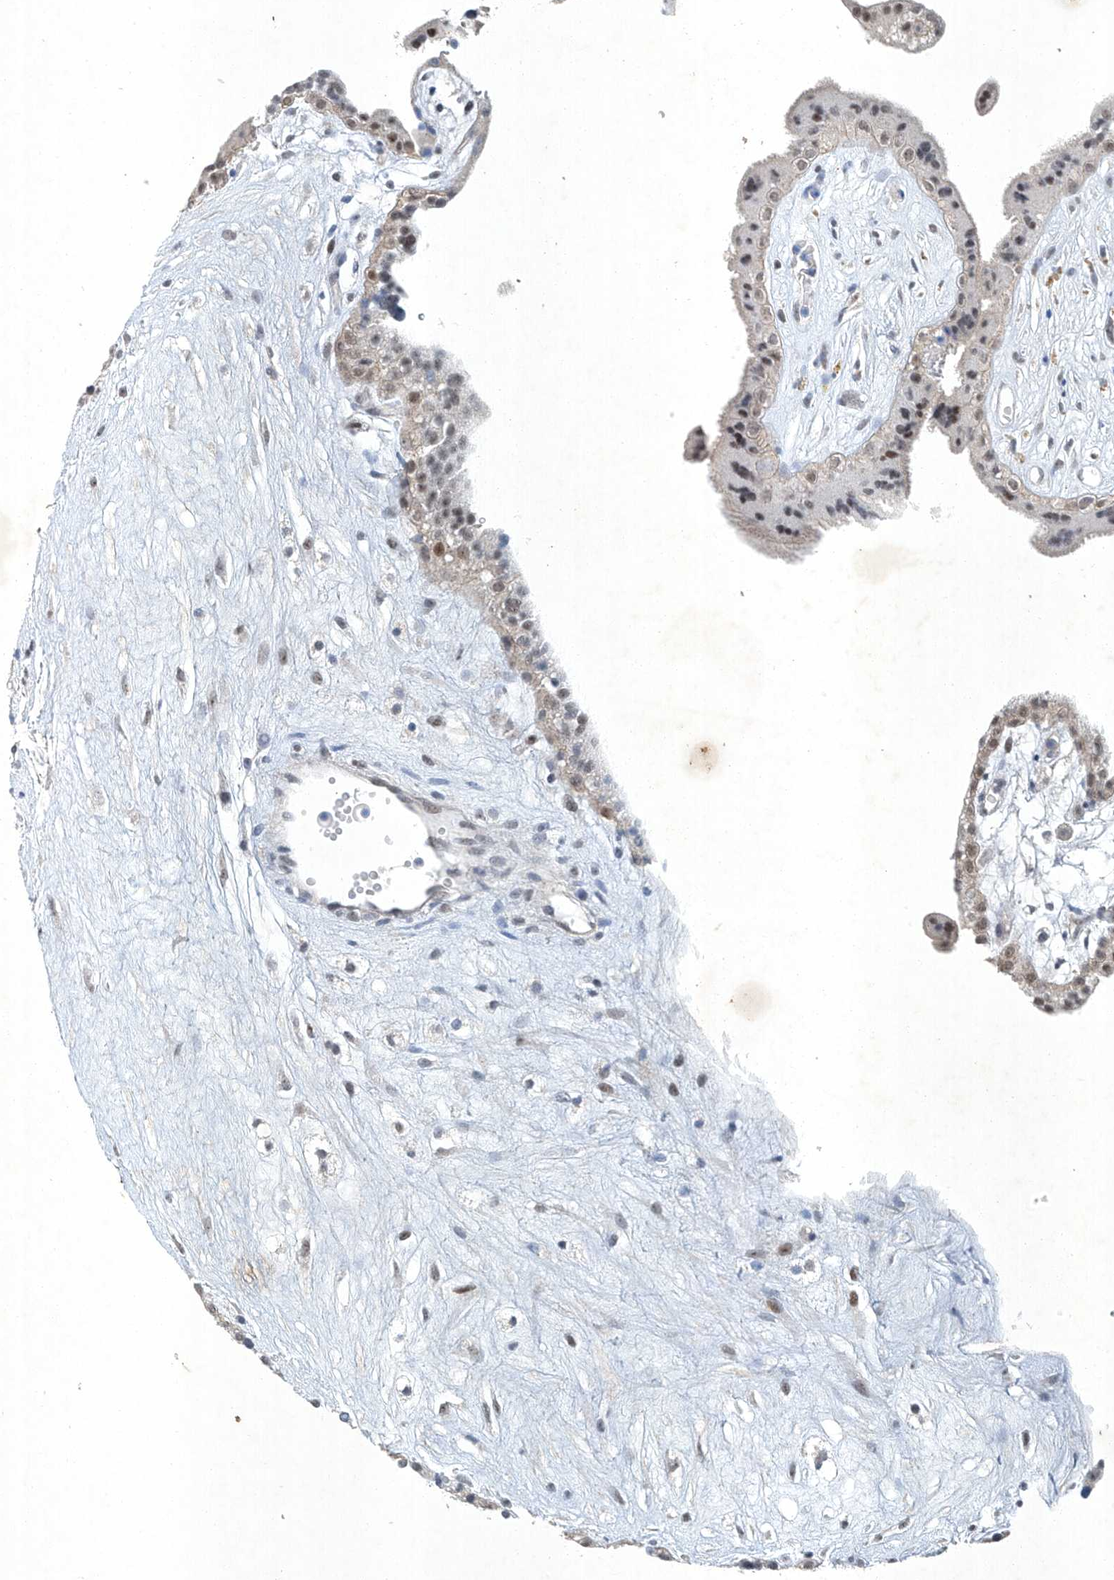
{"staining": {"intensity": "strong", "quantity": "25%-75%", "location": "nuclear"}, "tissue": "placenta", "cell_type": "Trophoblastic cells", "image_type": "normal", "snomed": [{"axis": "morphology", "description": "Normal tissue, NOS"}, {"axis": "topography", "description": "Placenta"}], "caption": "An immunohistochemistry histopathology image of benign tissue is shown. Protein staining in brown labels strong nuclear positivity in placenta within trophoblastic cells.", "gene": "TAF8", "patient": {"sex": "female", "age": 18}}